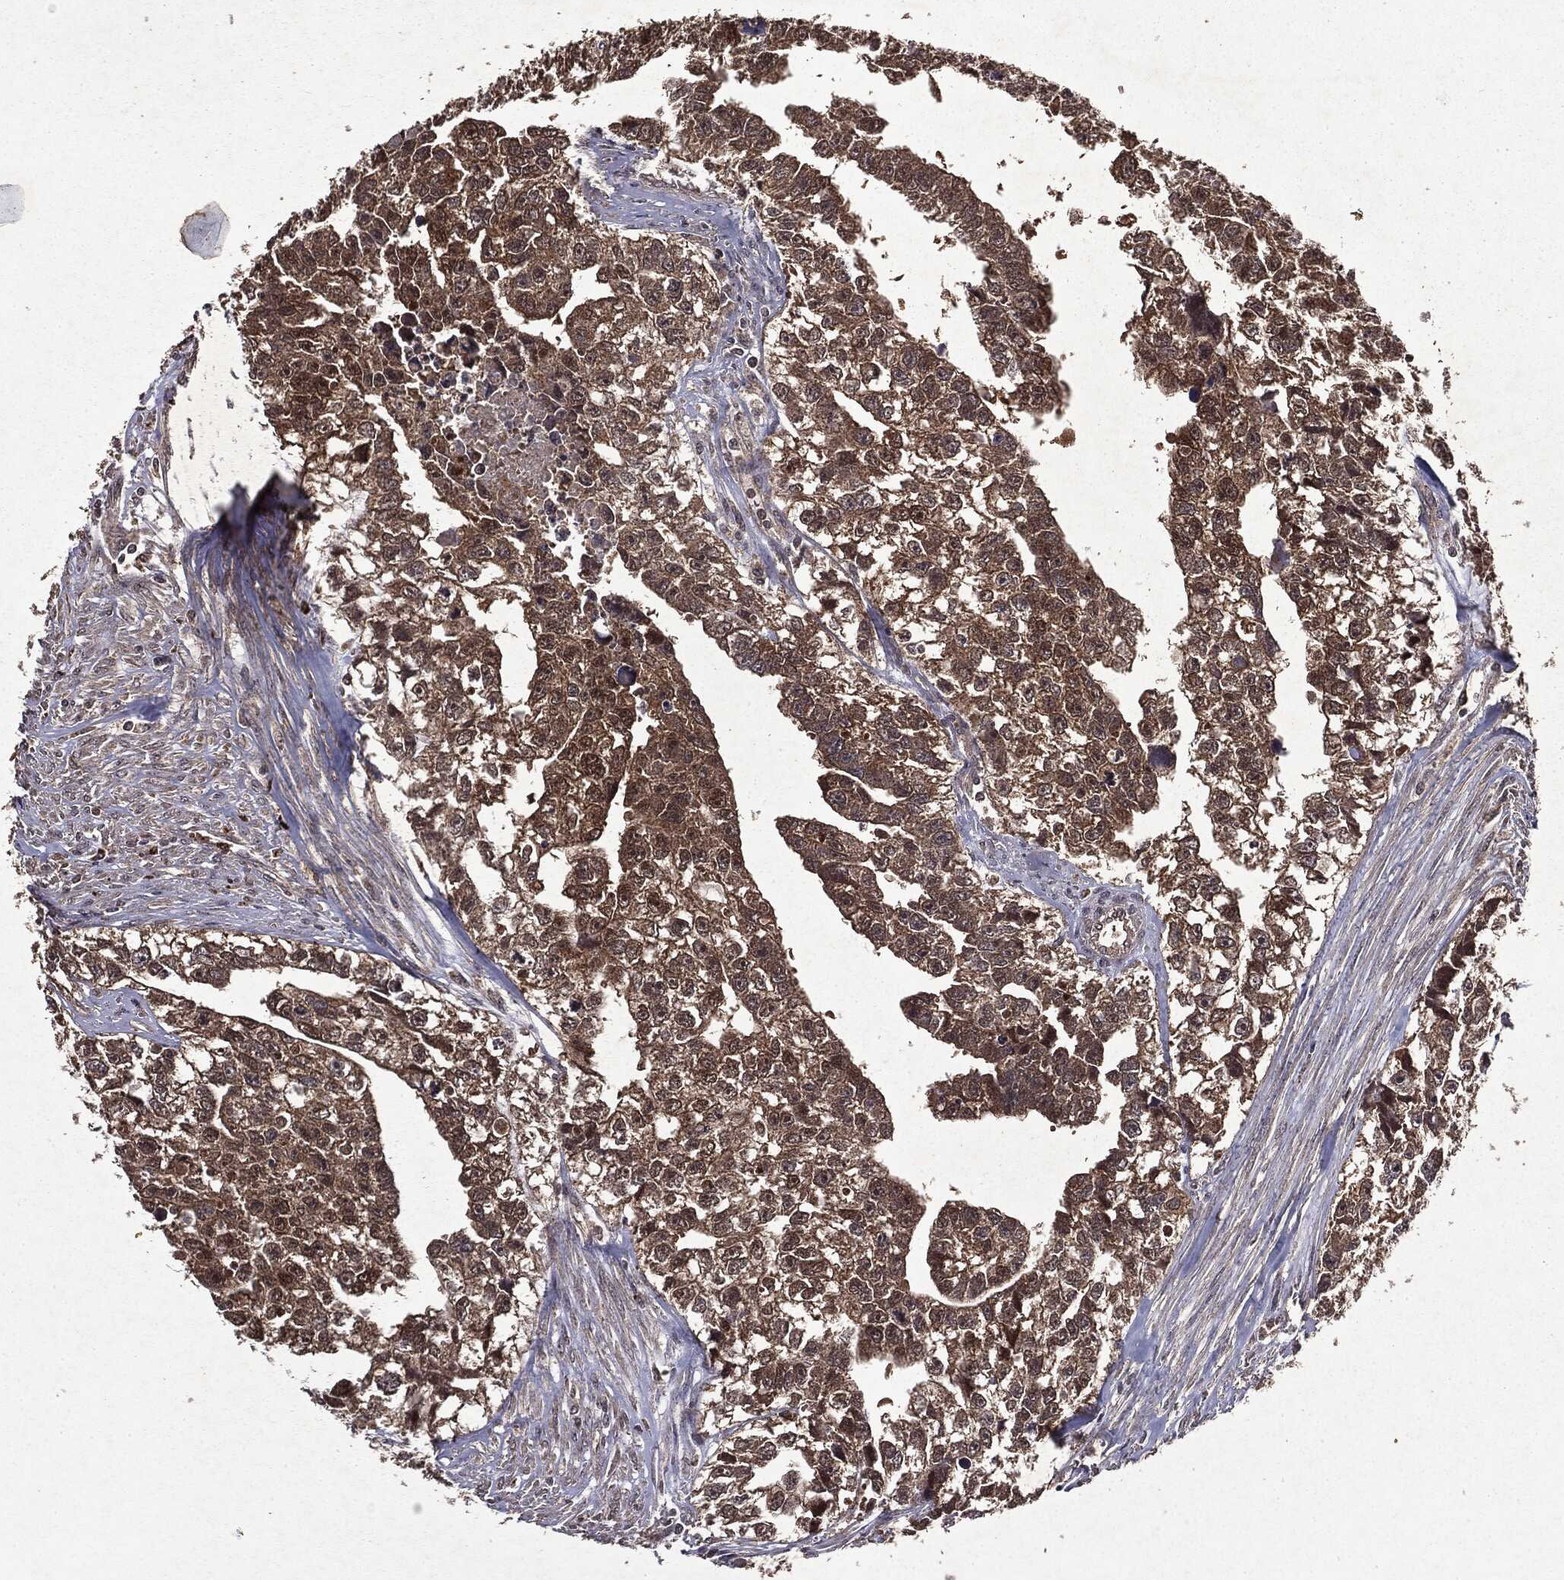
{"staining": {"intensity": "moderate", "quantity": "25%-75%", "location": "cytoplasmic/membranous"}, "tissue": "testis cancer", "cell_type": "Tumor cells", "image_type": "cancer", "snomed": [{"axis": "morphology", "description": "Carcinoma, Embryonal, NOS"}, {"axis": "morphology", "description": "Teratoma, malignant, NOS"}, {"axis": "topography", "description": "Testis"}], "caption": "DAB immunohistochemical staining of human testis embryonal carcinoma displays moderate cytoplasmic/membranous protein expression in about 25%-75% of tumor cells.", "gene": "MTOR", "patient": {"sex": "male", "age": 44}}